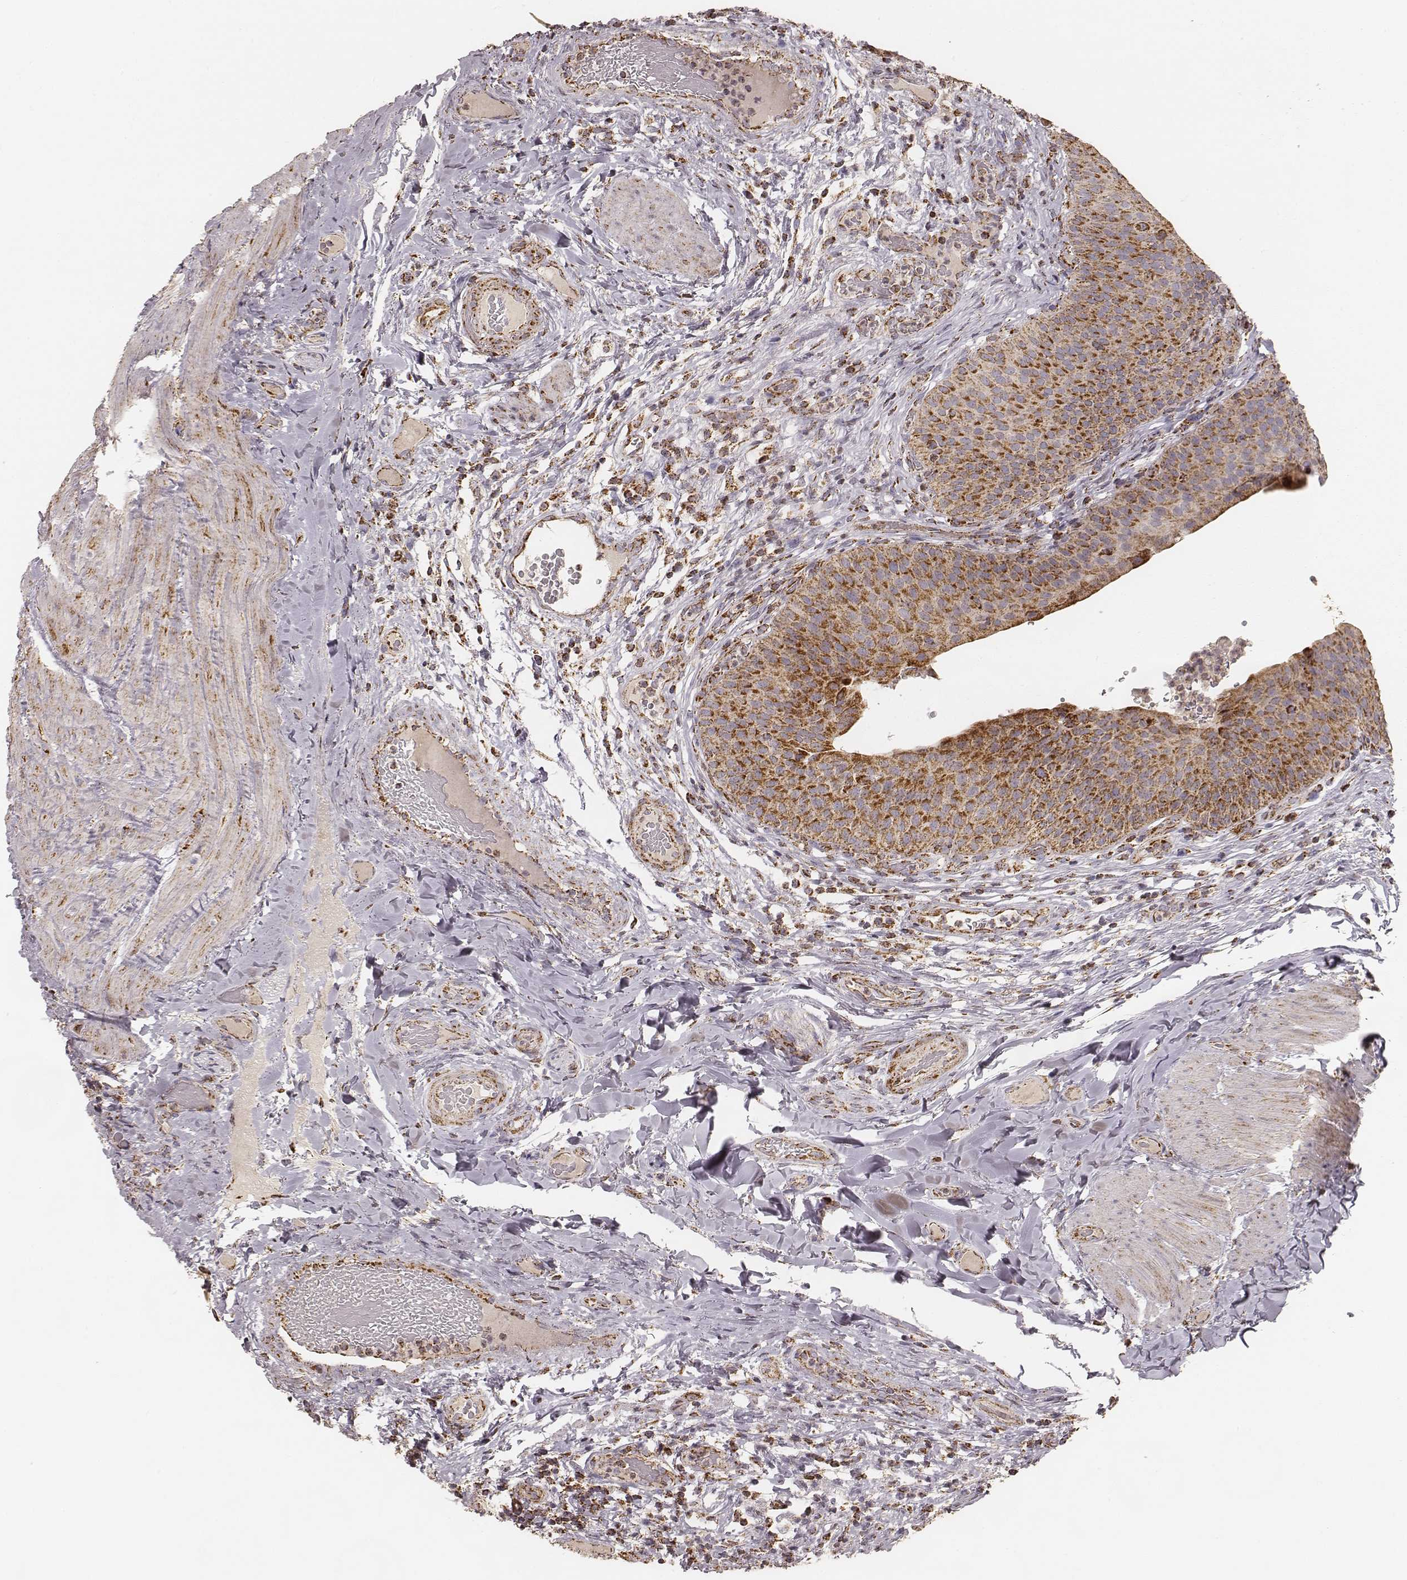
{"staining": {"intensity": "moderate", "quantity": ">75%", "location": "cytoplasmic/membranous"}, "tissue": "urinary bladder", "cell_type": "Urothelial cells", "image_type": "normal", "snomed": [{"axis": "morphology", "description": "Normal tissue, NOS"}, {"axis": "topography", "description": "Urinary bladder"}], "caption": "IHC (DAB) staining of normal human urinary bladder displays moderate cytoplasmic/membranous protein positivity in about >75% of urothelial cells. Immunohistochemistry stains the protein in brown and the nuclei are stained blue.", "gene": "CS", "patient": {"sex": "male", "age": 66}}